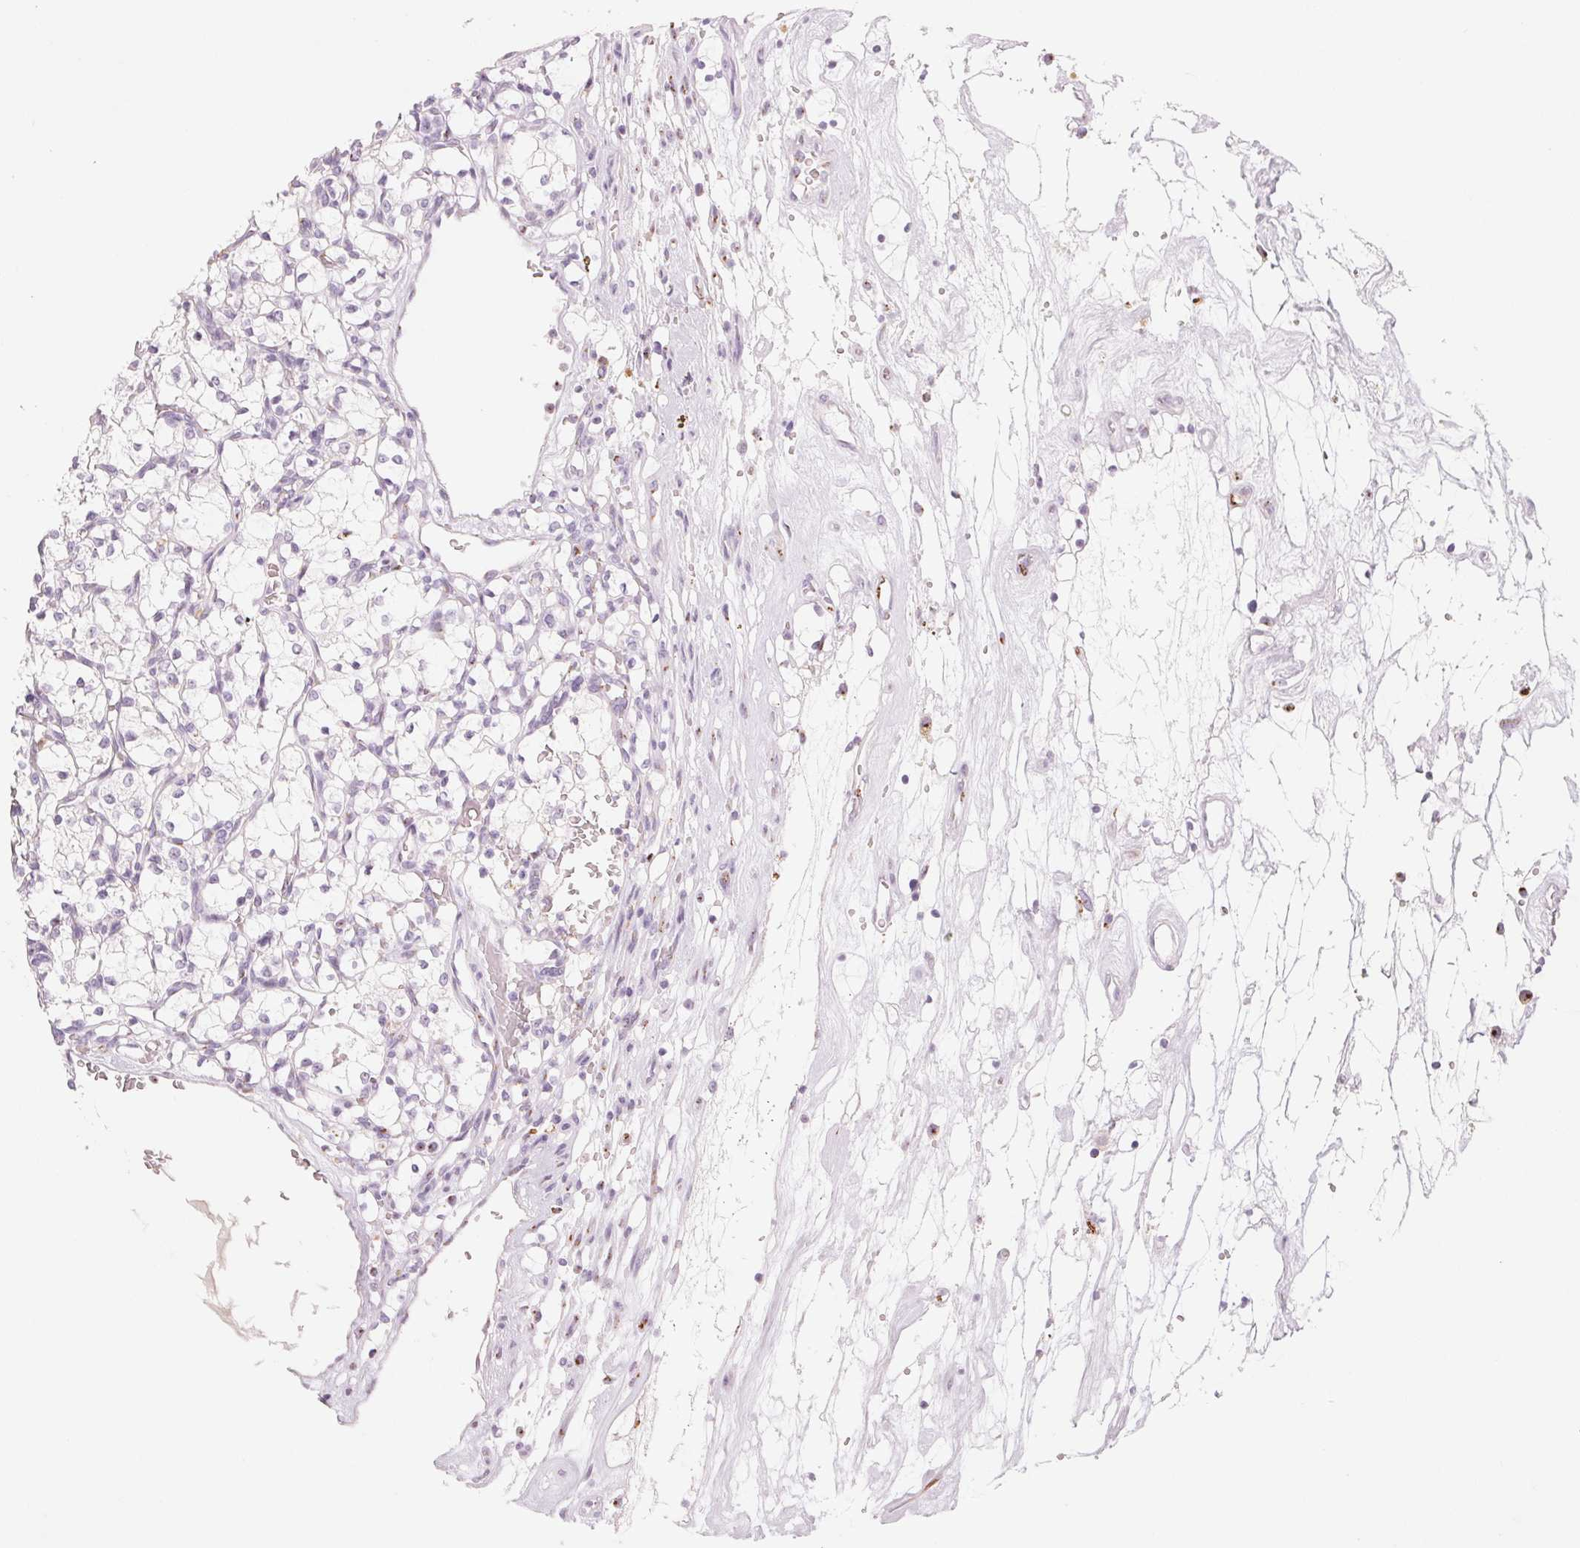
{"staining": {"intensity": "negative", "quantity": "none", "location": "none"}, "tissue": "renal cancer", "cell_type": "Tumor cells", "image_type": "cancer", "snomed": [{"axis": "morphology", "description": "Adenocarcinoma, NOS"}, {"axis": "topography", "description": "Kidney"}], "caption": "Immunohistochemistry (IHC) of renal cancer (adenocarcinoma) displays no positivity in tumor cells.", "gene": "GALNT7", "patient": {"sex": "female", "age": 69}}